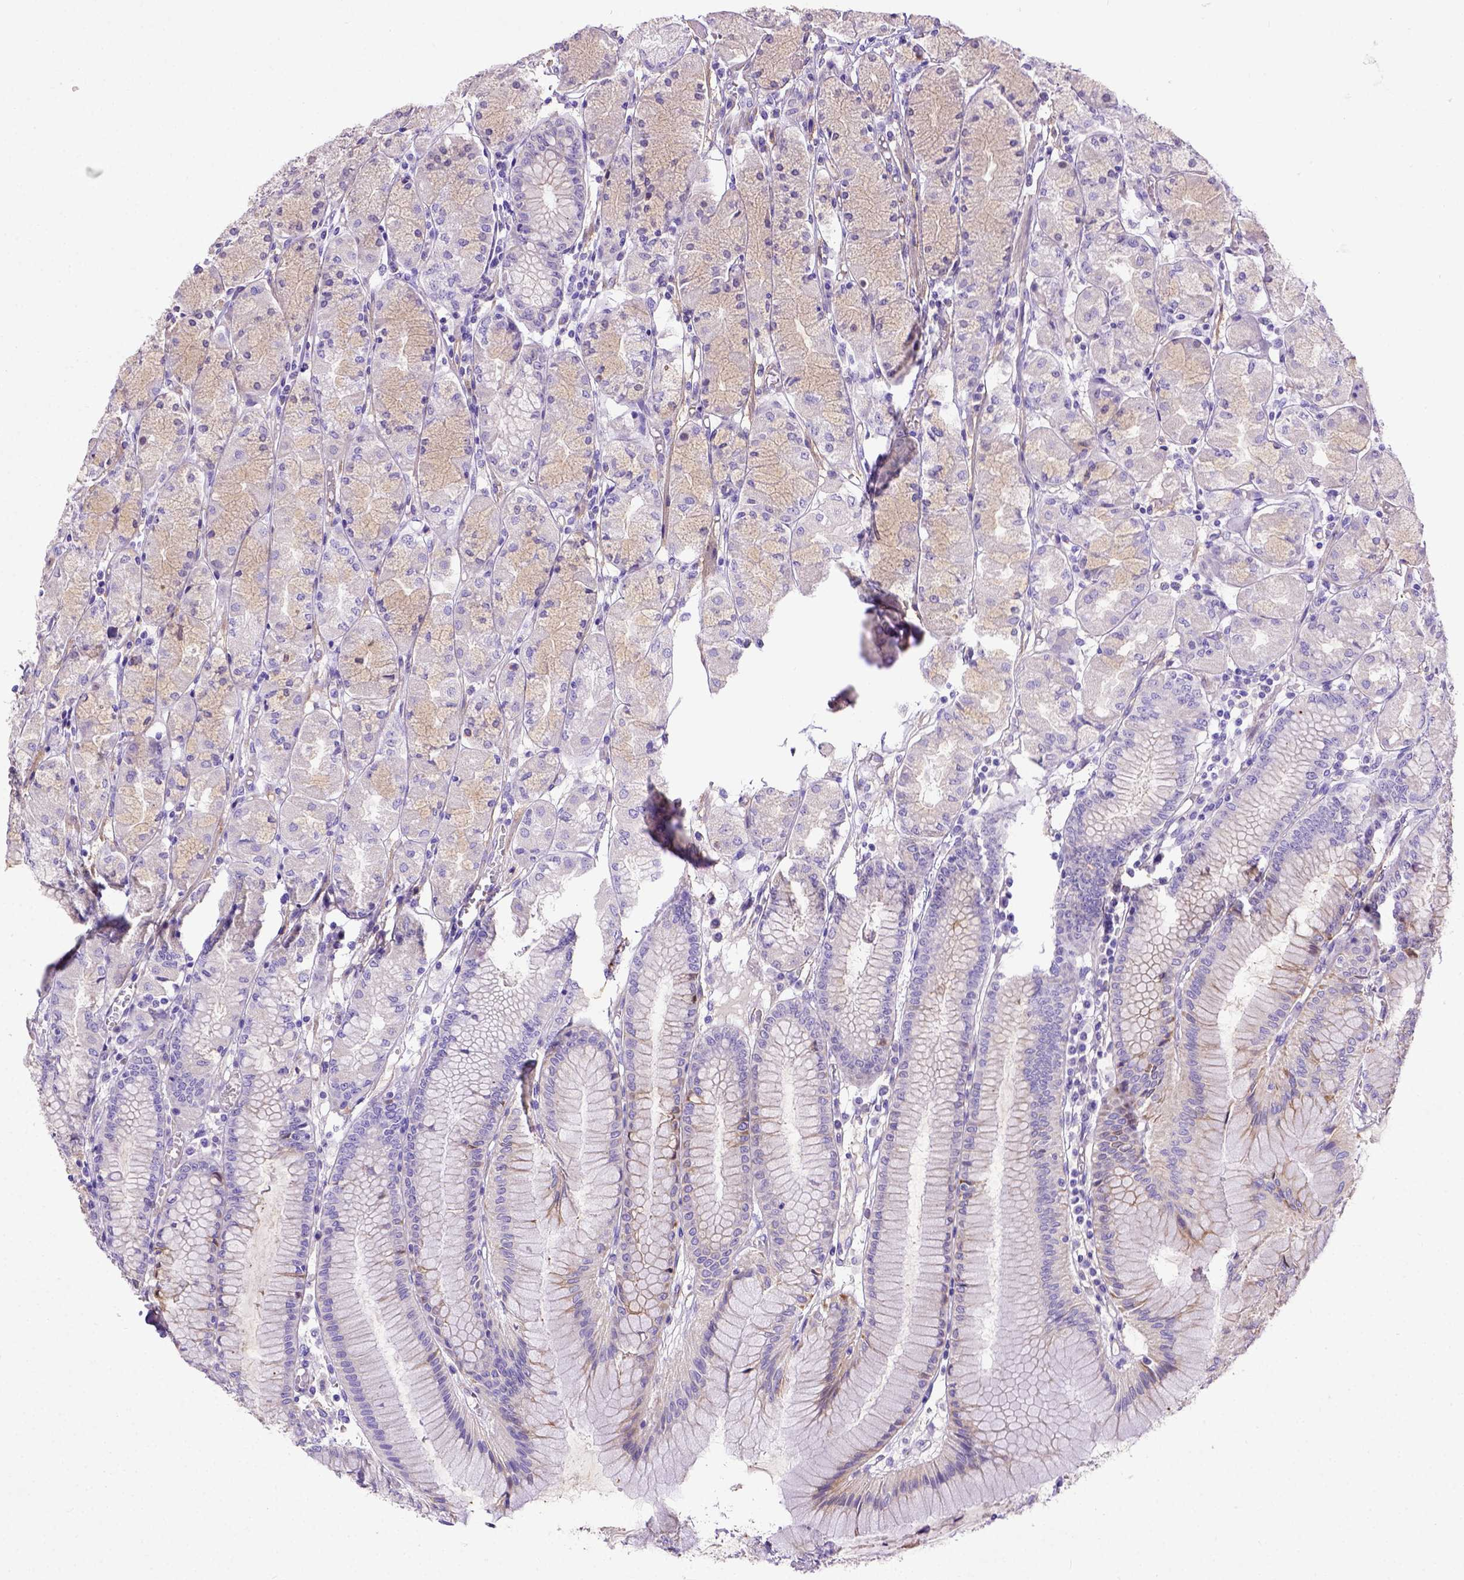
{"staining": {"intensity": "negative", "quantity": "none", "location": "none"}, "tissue": "stomach", "cell_type": "Glandular cells", "image_type": "normal", "snomed": [{"axis": "morphology", "description": "Normal tissue, NOS"}, {"axis": "topography", "description": "Stomach, upper"}], "caption": "DAB immunohistochemical staining of unremarkable stomach shows no significant positivity in glandular cells.", "gene": "LRRC18", "patient": {"sex": "male", "age": 69}}